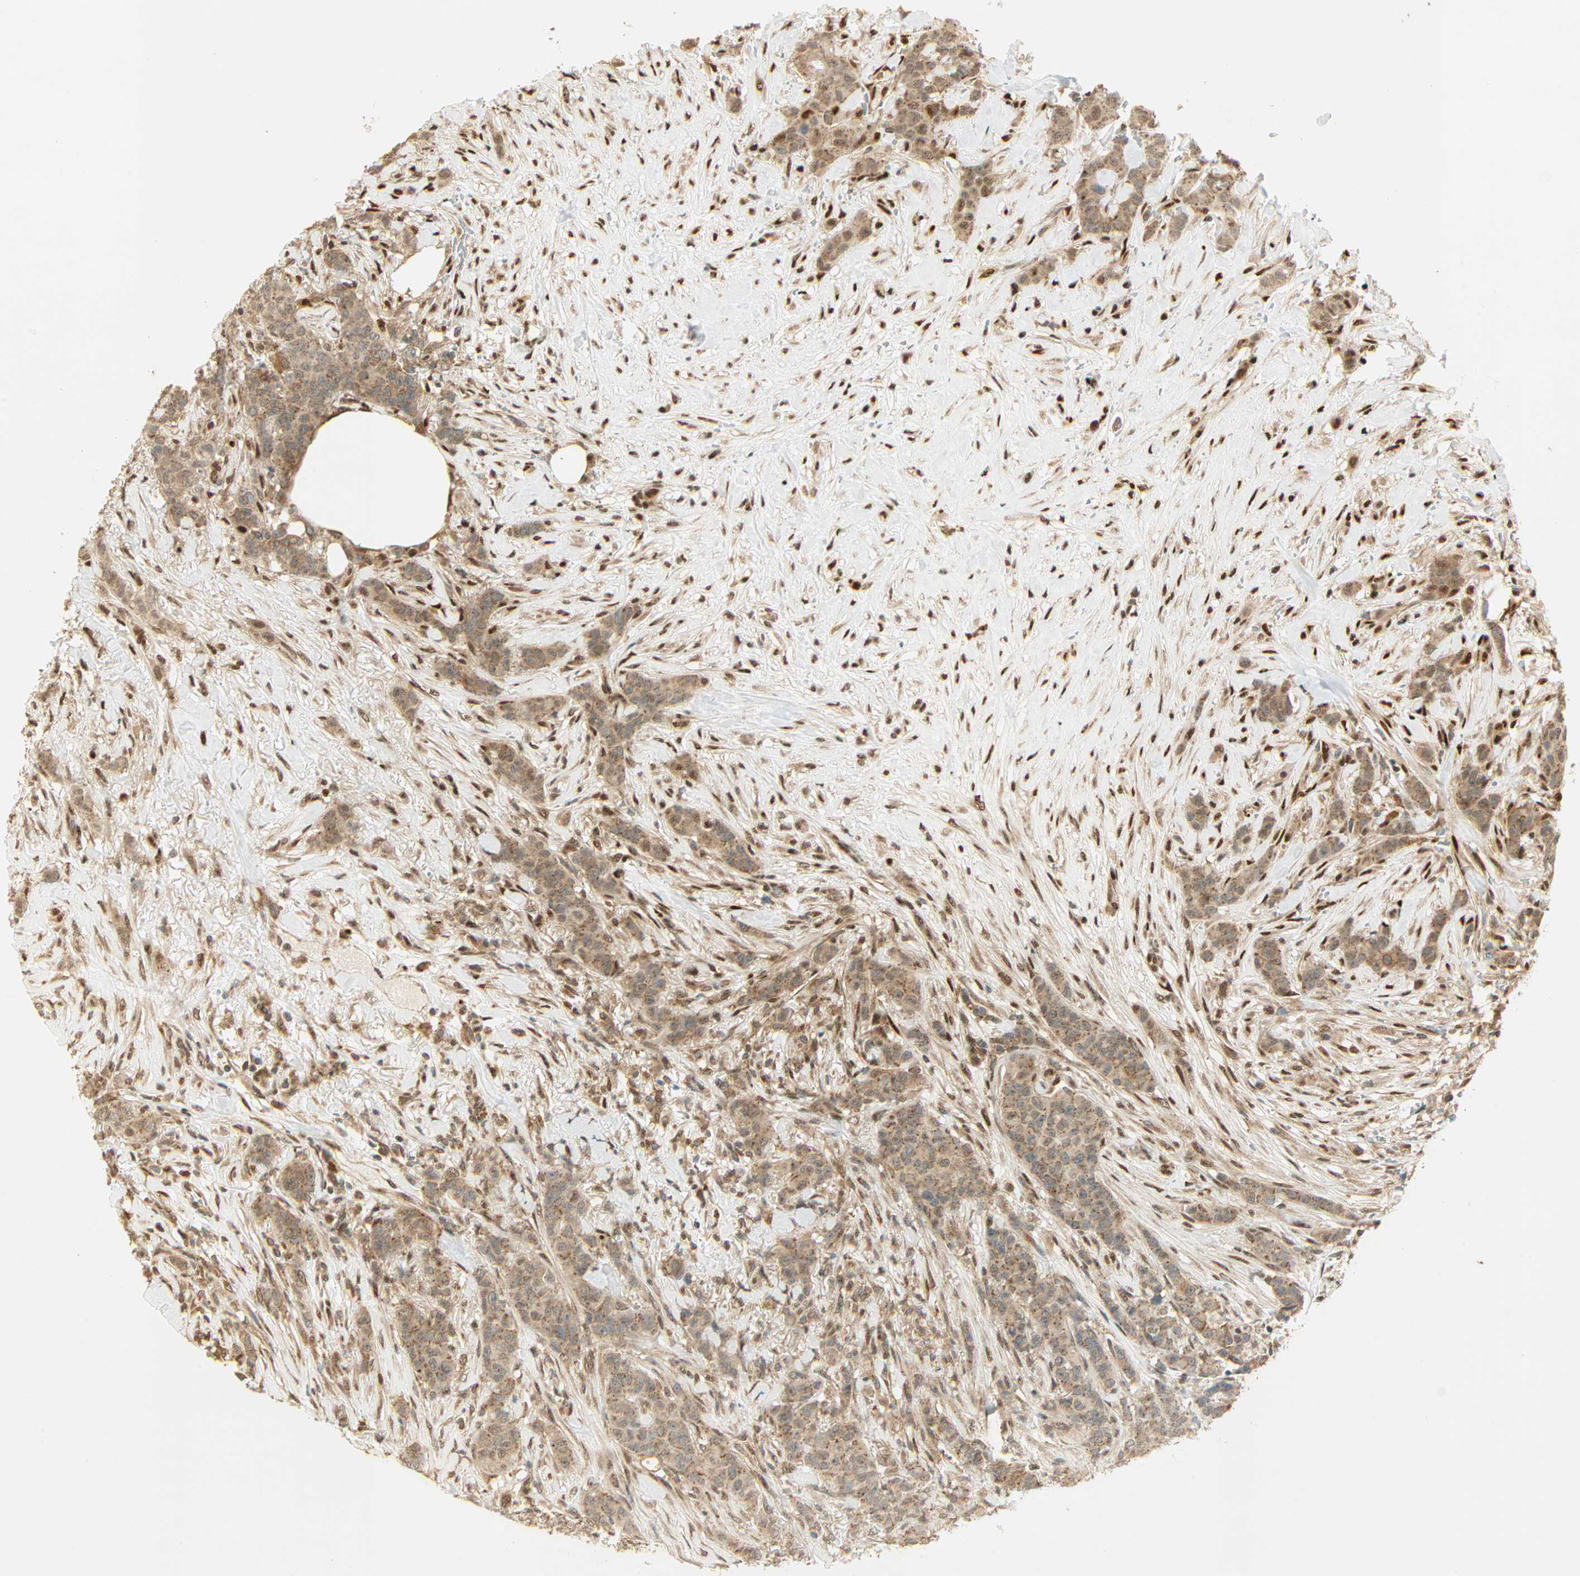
{"staining": {"intensity": "moderate", "quantity": ">75%", "location": "cytoplasmic/membranous"}, "tissue": "breast cancer", "cell_type": "Tumor cells", "image_type": "cancer", "snomed": [{"axis": "morphology", "description": "Duct carcinoma"}, {"axis": "topography", "description": "Breast"}], "caption": "About >75% of tumor cells in breast cancer (invasive ductal carcinoma) show moderate cytoplasmic/membranous protein staining as visualized by brown immunohistochemical staining.", "gene": "PNPLA6", "patient": {"sex": "female", "age": 40}}